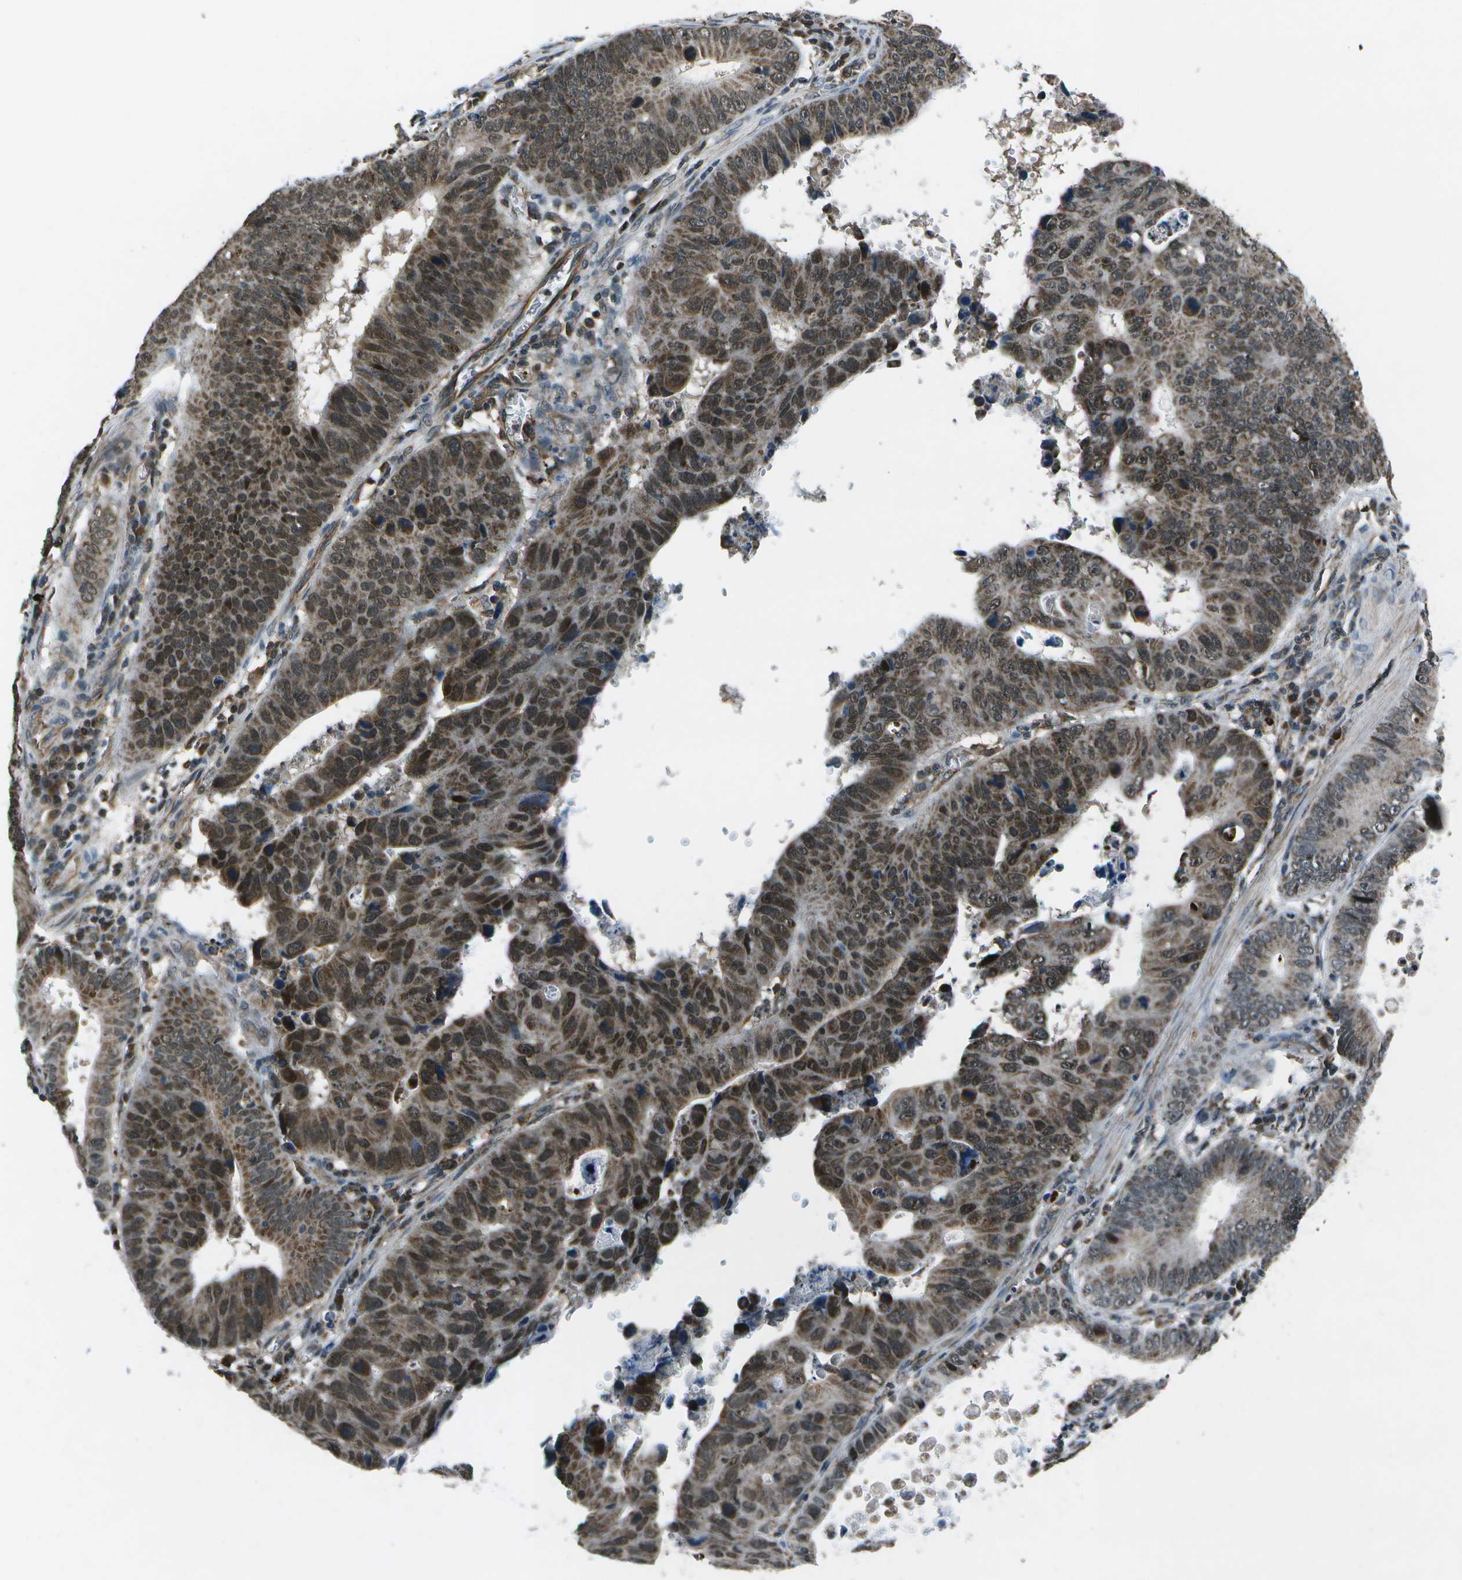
{"staining": {"intensity": "moderate", "quantity": ">75%", "location": "cytoplasmic/membranous,nuclear"}, "tissue": "stomach cancer", "cell_type": "Tumor cells", "image_type": "cancer", "snomed": [{"axis": "morphology", "description": "Adenocarcinoma, NOS"}, {"axis": "topography", "description": "Stomach"}], "caption": "Adenocarcinoma (stomach) stained for a protein (brown) displays moderate cytoplasmic/membranous and nuclear positive staining in about >75% of tumor cells.", "gene": "EIF2AK1", "patient": {"sex": "male", "age": 59}}